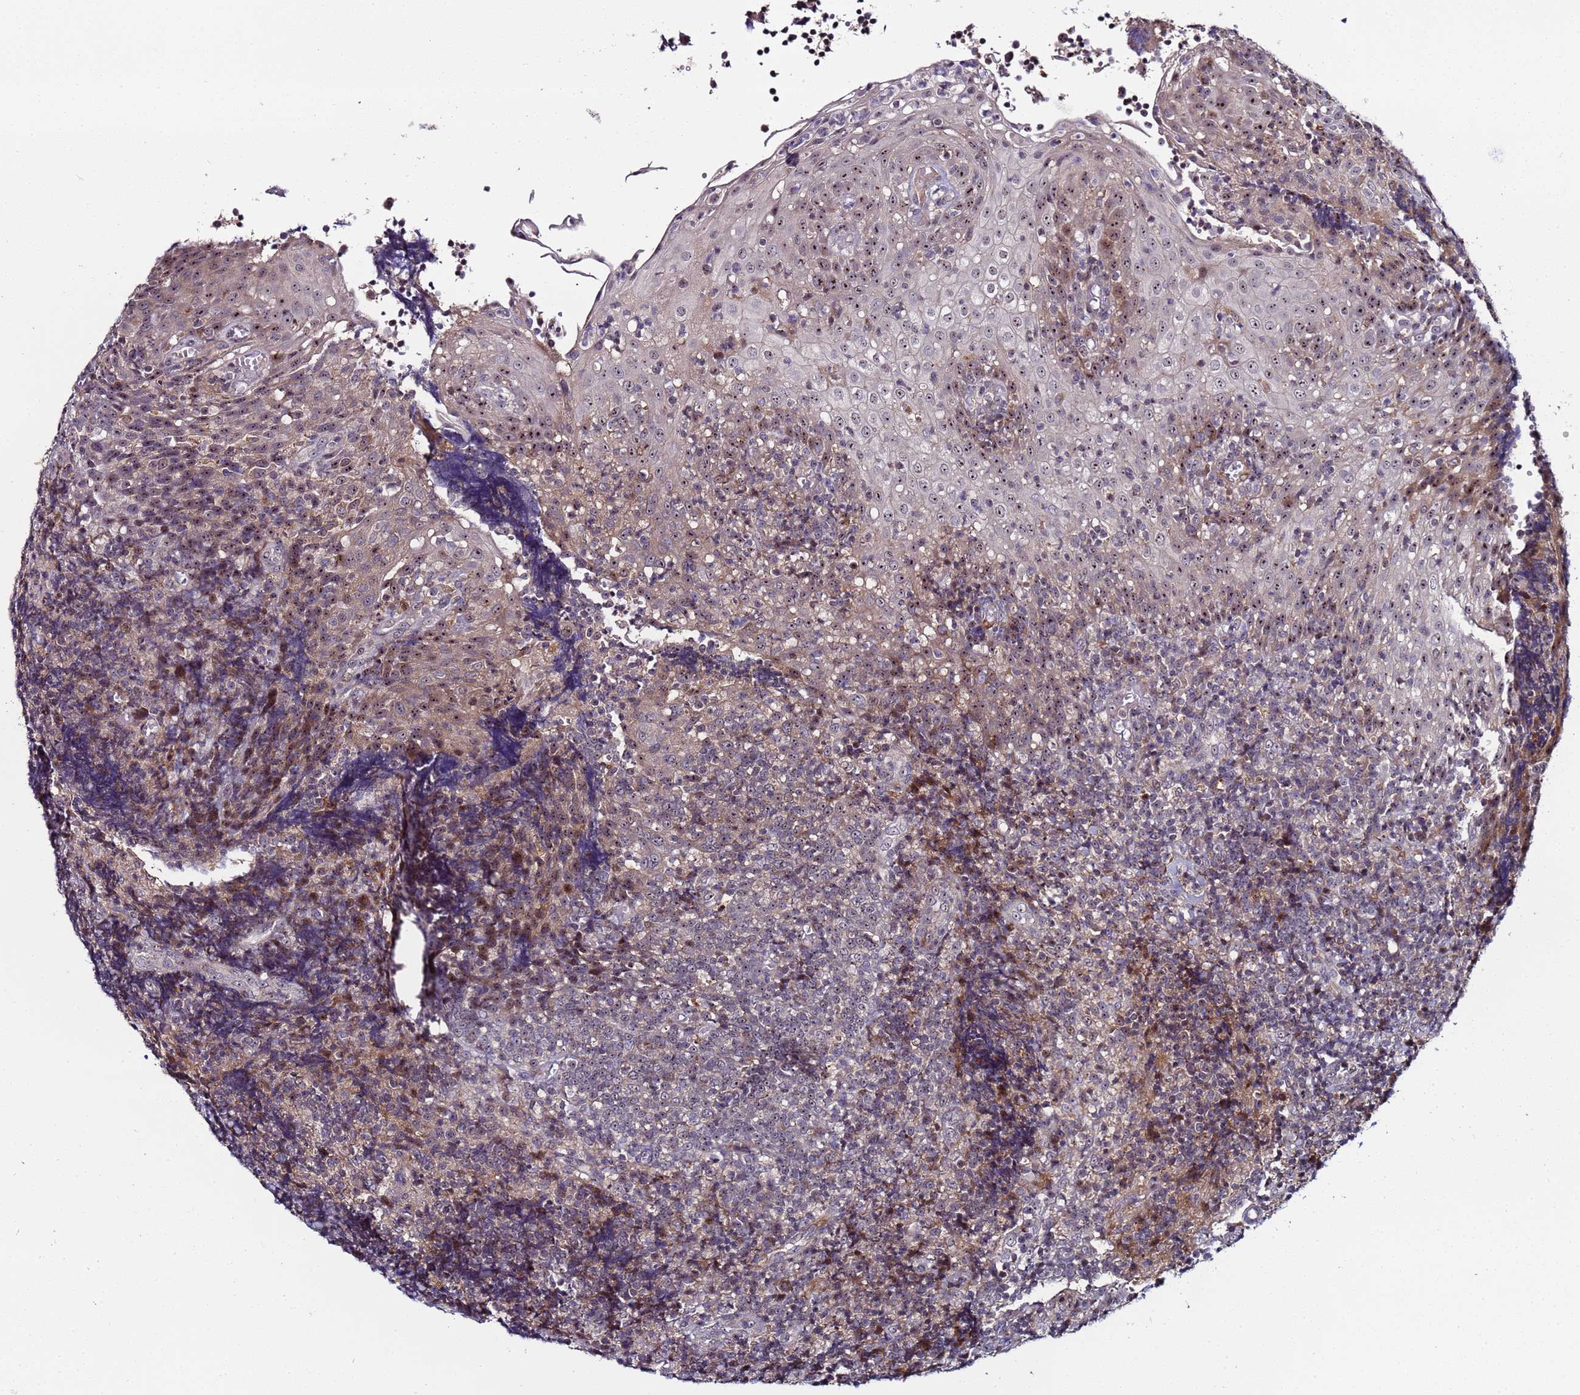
{"staining": {"intensity": "weak", "quantity": "25%-75%", "location": "cytoplasmic/membranous,nuclear"}, "tissue": "tonsil", "cell_type": "Germinal center cells", "image_type": "normal", "snomed": [{"axis": "morphology", "description": "Normal tissue, NOS"}, {"axis": "topography", "description": "Tonsil"}], "caption": "Human tonsil stained for a protein (brown) reveals weak cytoplasmic/membranous,nuclear positive positivity in about 25%-75% of germinal center cells.", "gene": "KRI1", "patient": {"sex": "female", "age": 19}}